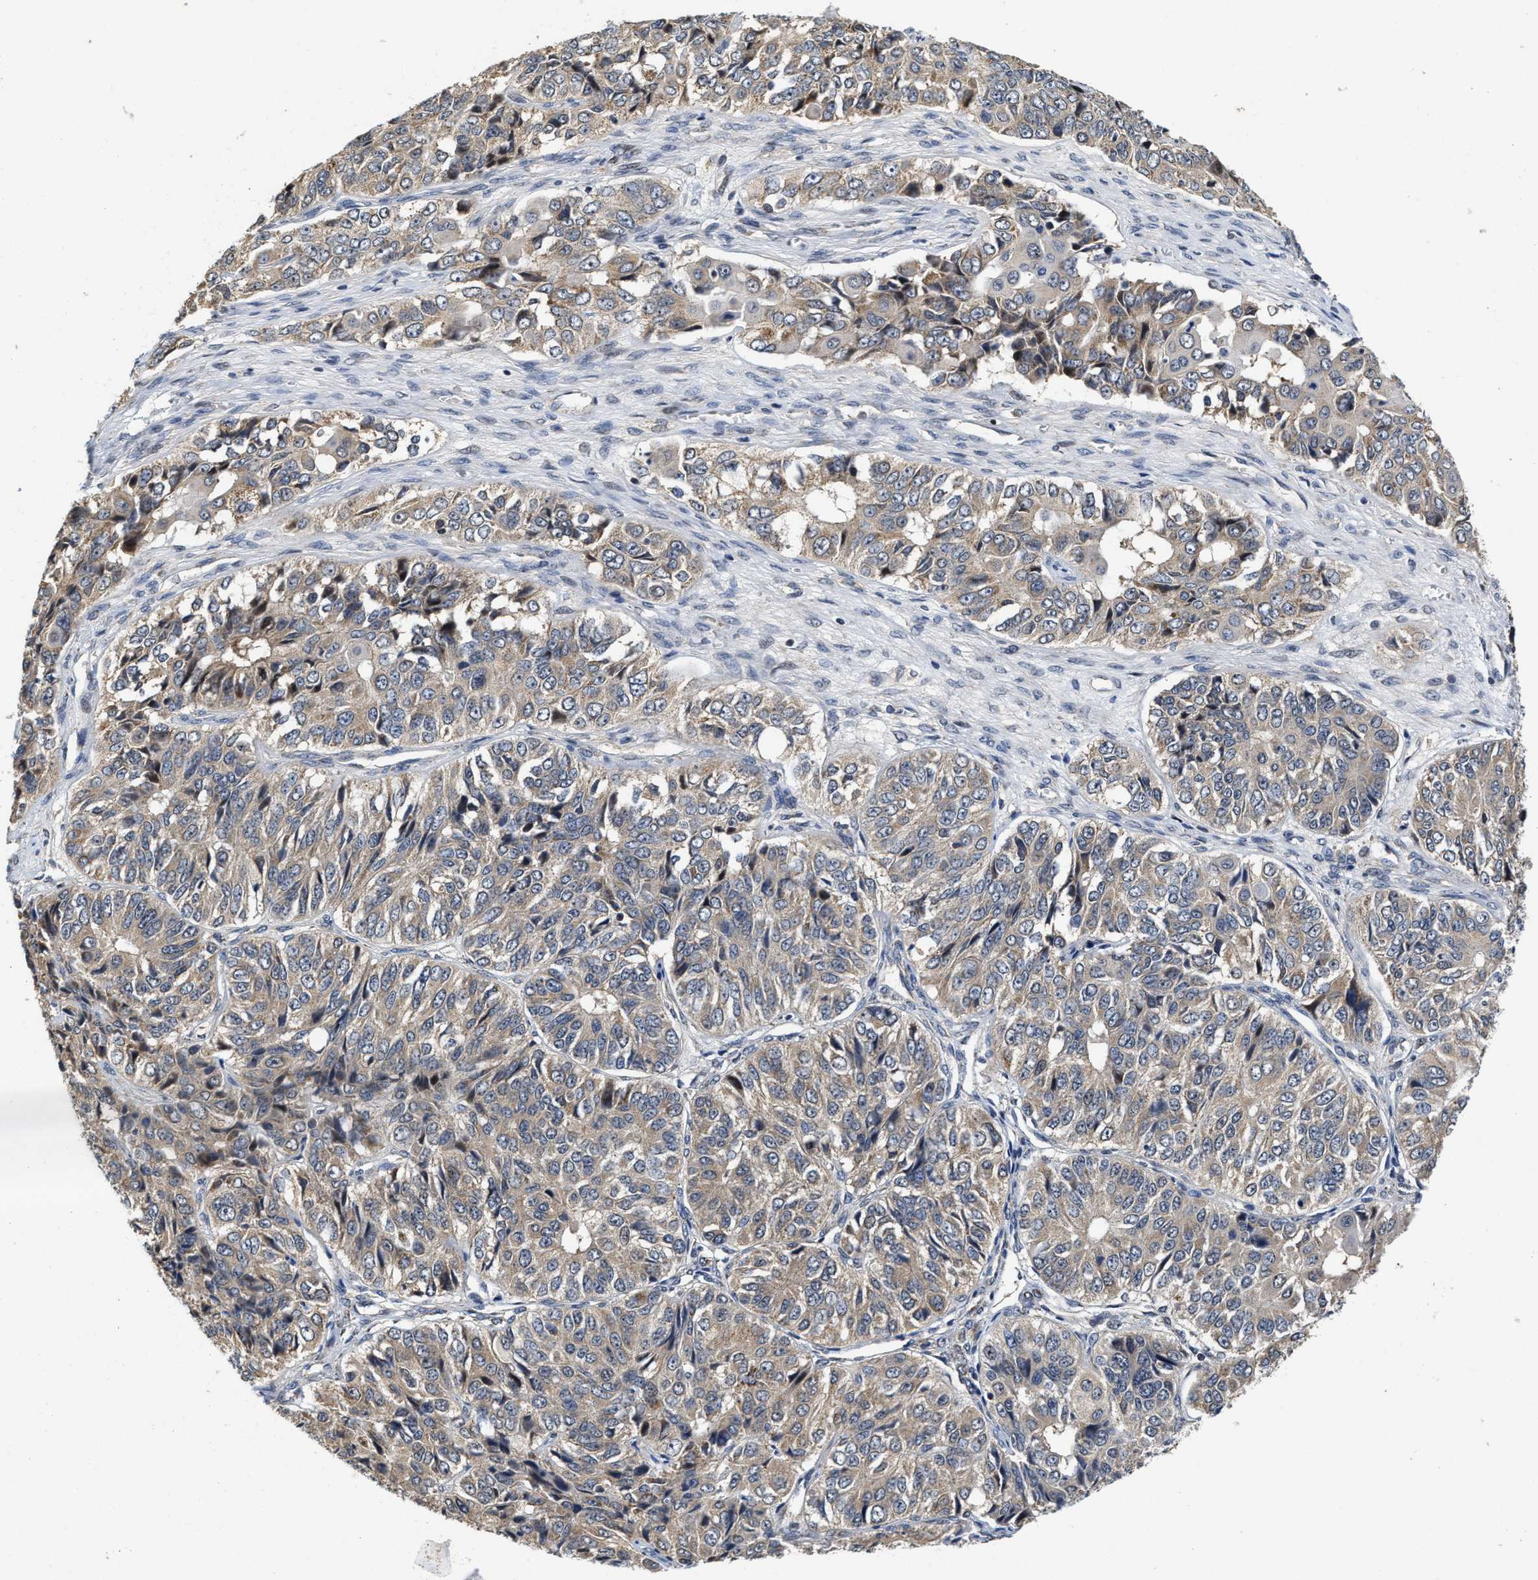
{"staining": {"intensity": "weak", "quantity": "25%-75%", "location": "cytoplasmic/membranous"}, "tissue": "ovarian cancer", "cell_type": "Tumor cells", "image_type": "cancer", "snomed": [{"axis": "morphology", "description": "Carcinoma, endometroid"}, {"axis": "topography", "description": "Ovary"}], "caption": "Immunohistochemistry staining of ovarian cancer, which exhibits low levels of weak cytoplasmic/membranous positivity in about 25%-75% of tumor cells indicating weak cytoplasmic/membranous protein staining. The staining was performed using DAB (brown) for protein detection and nuclei were counterstained in hematoxylin (blue).", "gene": "SCYL2", "patient": {"sex": "female", "age": 51}}